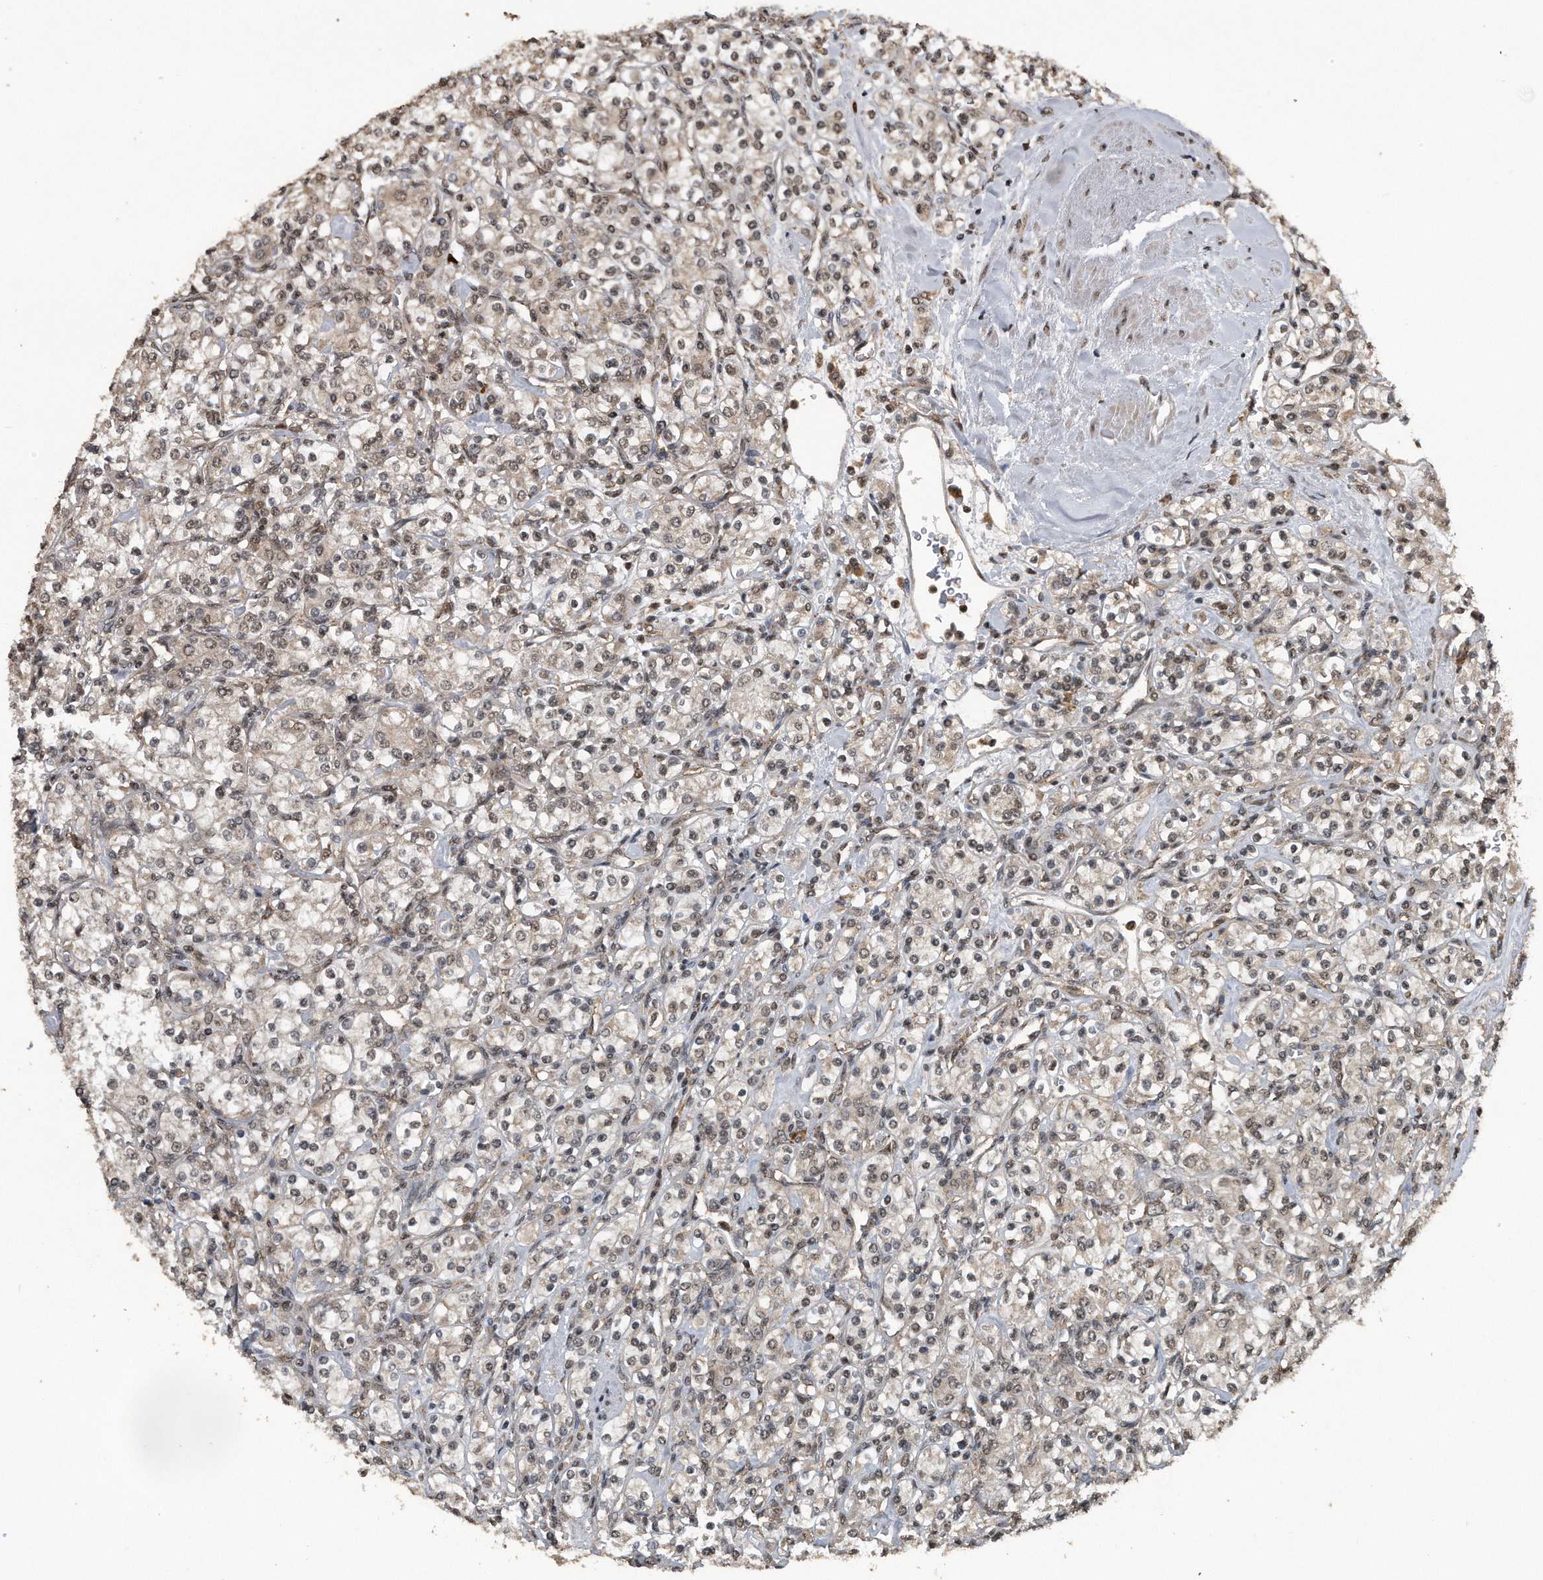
{"staining": {"intensity": "weak", "quantity": ">75%", "location": "nuclear"}, "tissue": "renal cancer", "cell_type": "Tumor cells", "image_type": "cancer", "snomed": [{"axis": "morphology", "description": "Adenocarcinoma, NOS"}, {"axis": "topography", "description": "Kidney"}], "caption": "Adenocarcinoma (renal) stained with DAB (3,3'-diaminobenzidine) IHC reveals low levels of weak nuclear positivity in about >75% of tumor cells. The staining is performed using DAB (3,3'-diaminobenzidine) brown chromogen to label protein expression. The nuclei are counter-stained blue using hematoxylin.", "gene": "CRYZL1", "patient": {"sex": "male", "age": 77}}